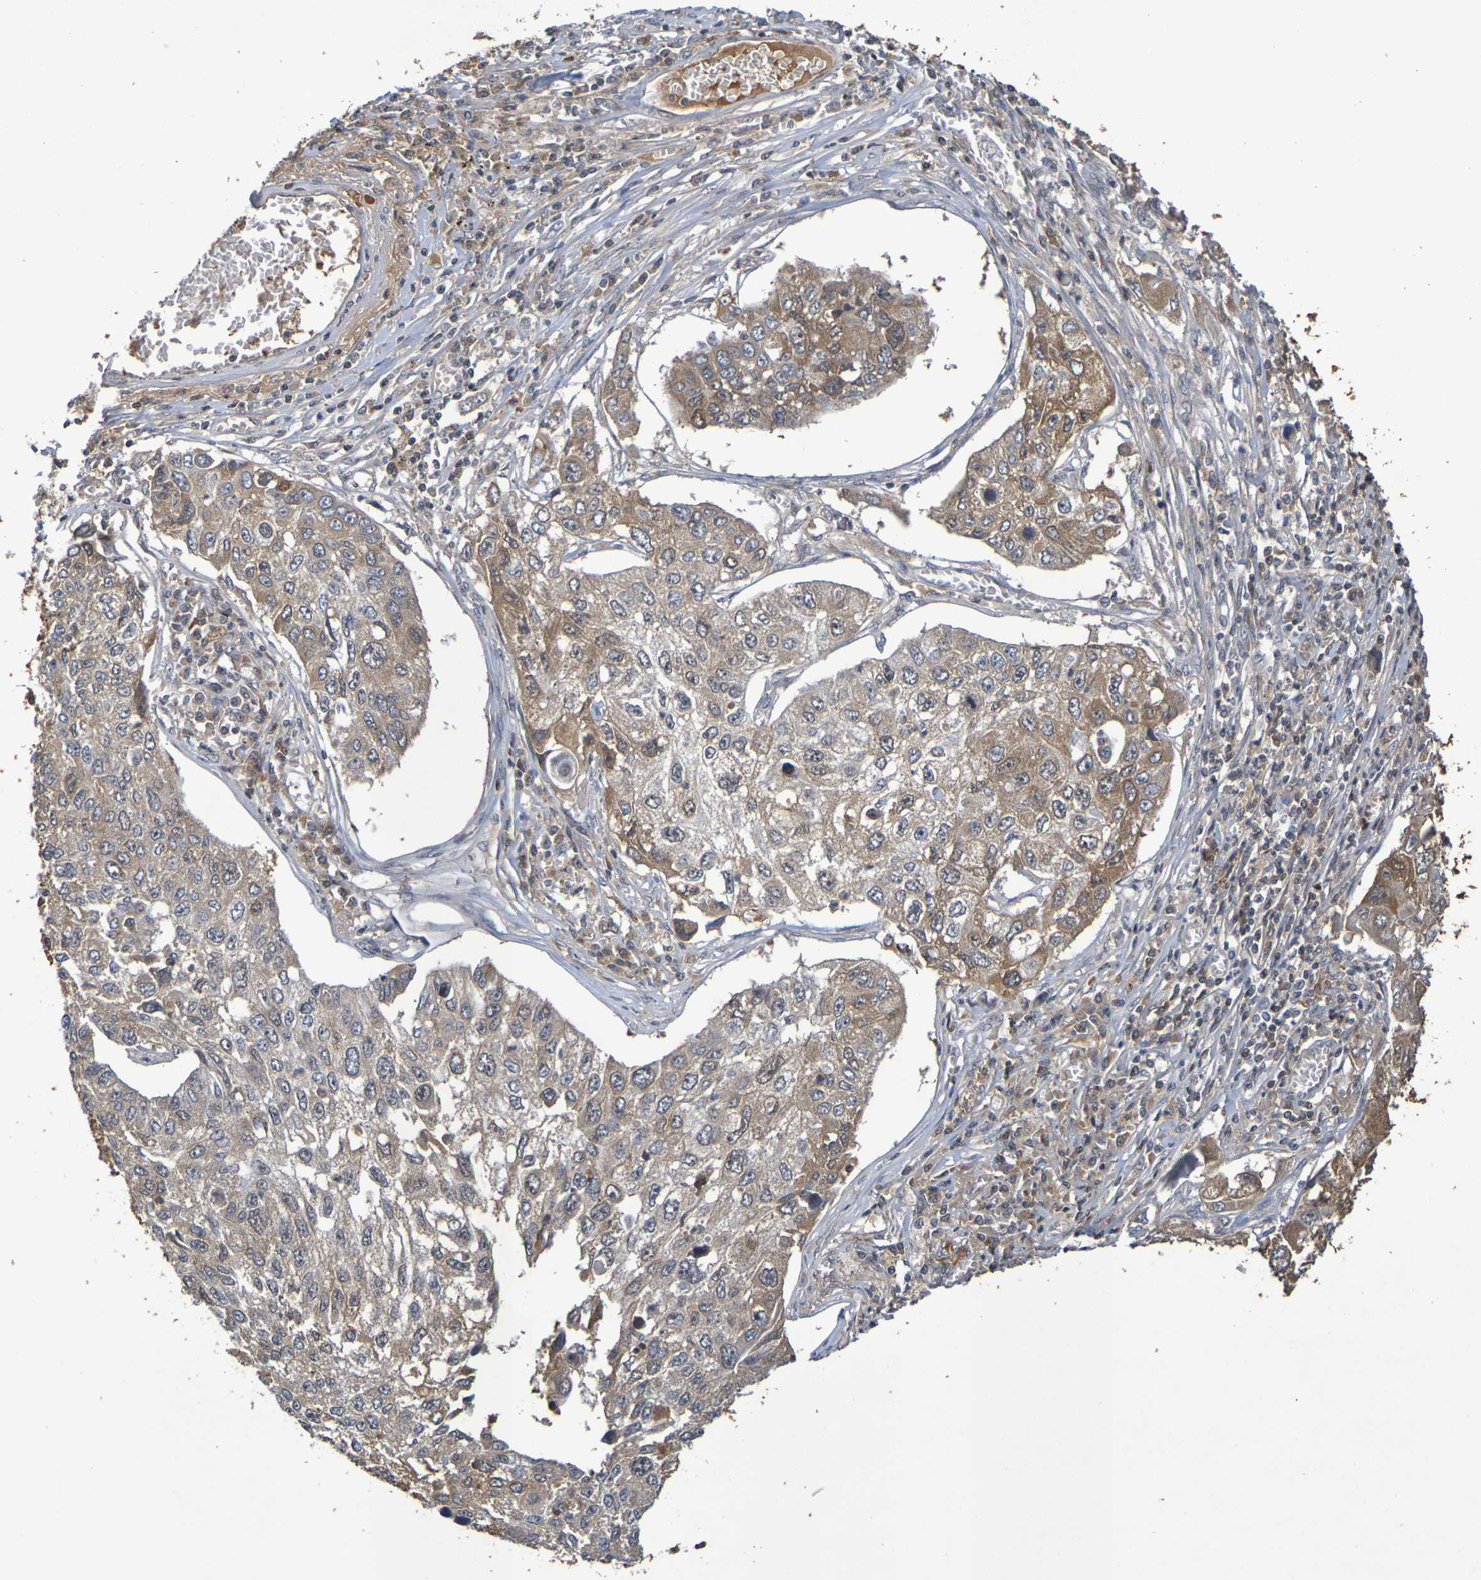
{"staining": {"intensity": "moderate", "quantity": "25%-75%", "location": "cytoplasmic/membranous"}, "tissue": "lung cancer", "cell_type": "Tumor cells", "image_type": "cancer", "snomed": [{"axis": "morphology", "description": "Squamous cell carcinoma, NOS"}, {"axis": "topography", "description": "Lung"}], "caption": "Lung cancer stained with DAB immunohistochemistry exhibits medium levels of moderate cytoplasmic/membranous expression in about 25%-75% of tumor cells.", "gene": "TERF2", "patient": {"sex": "male", "age": 71}}